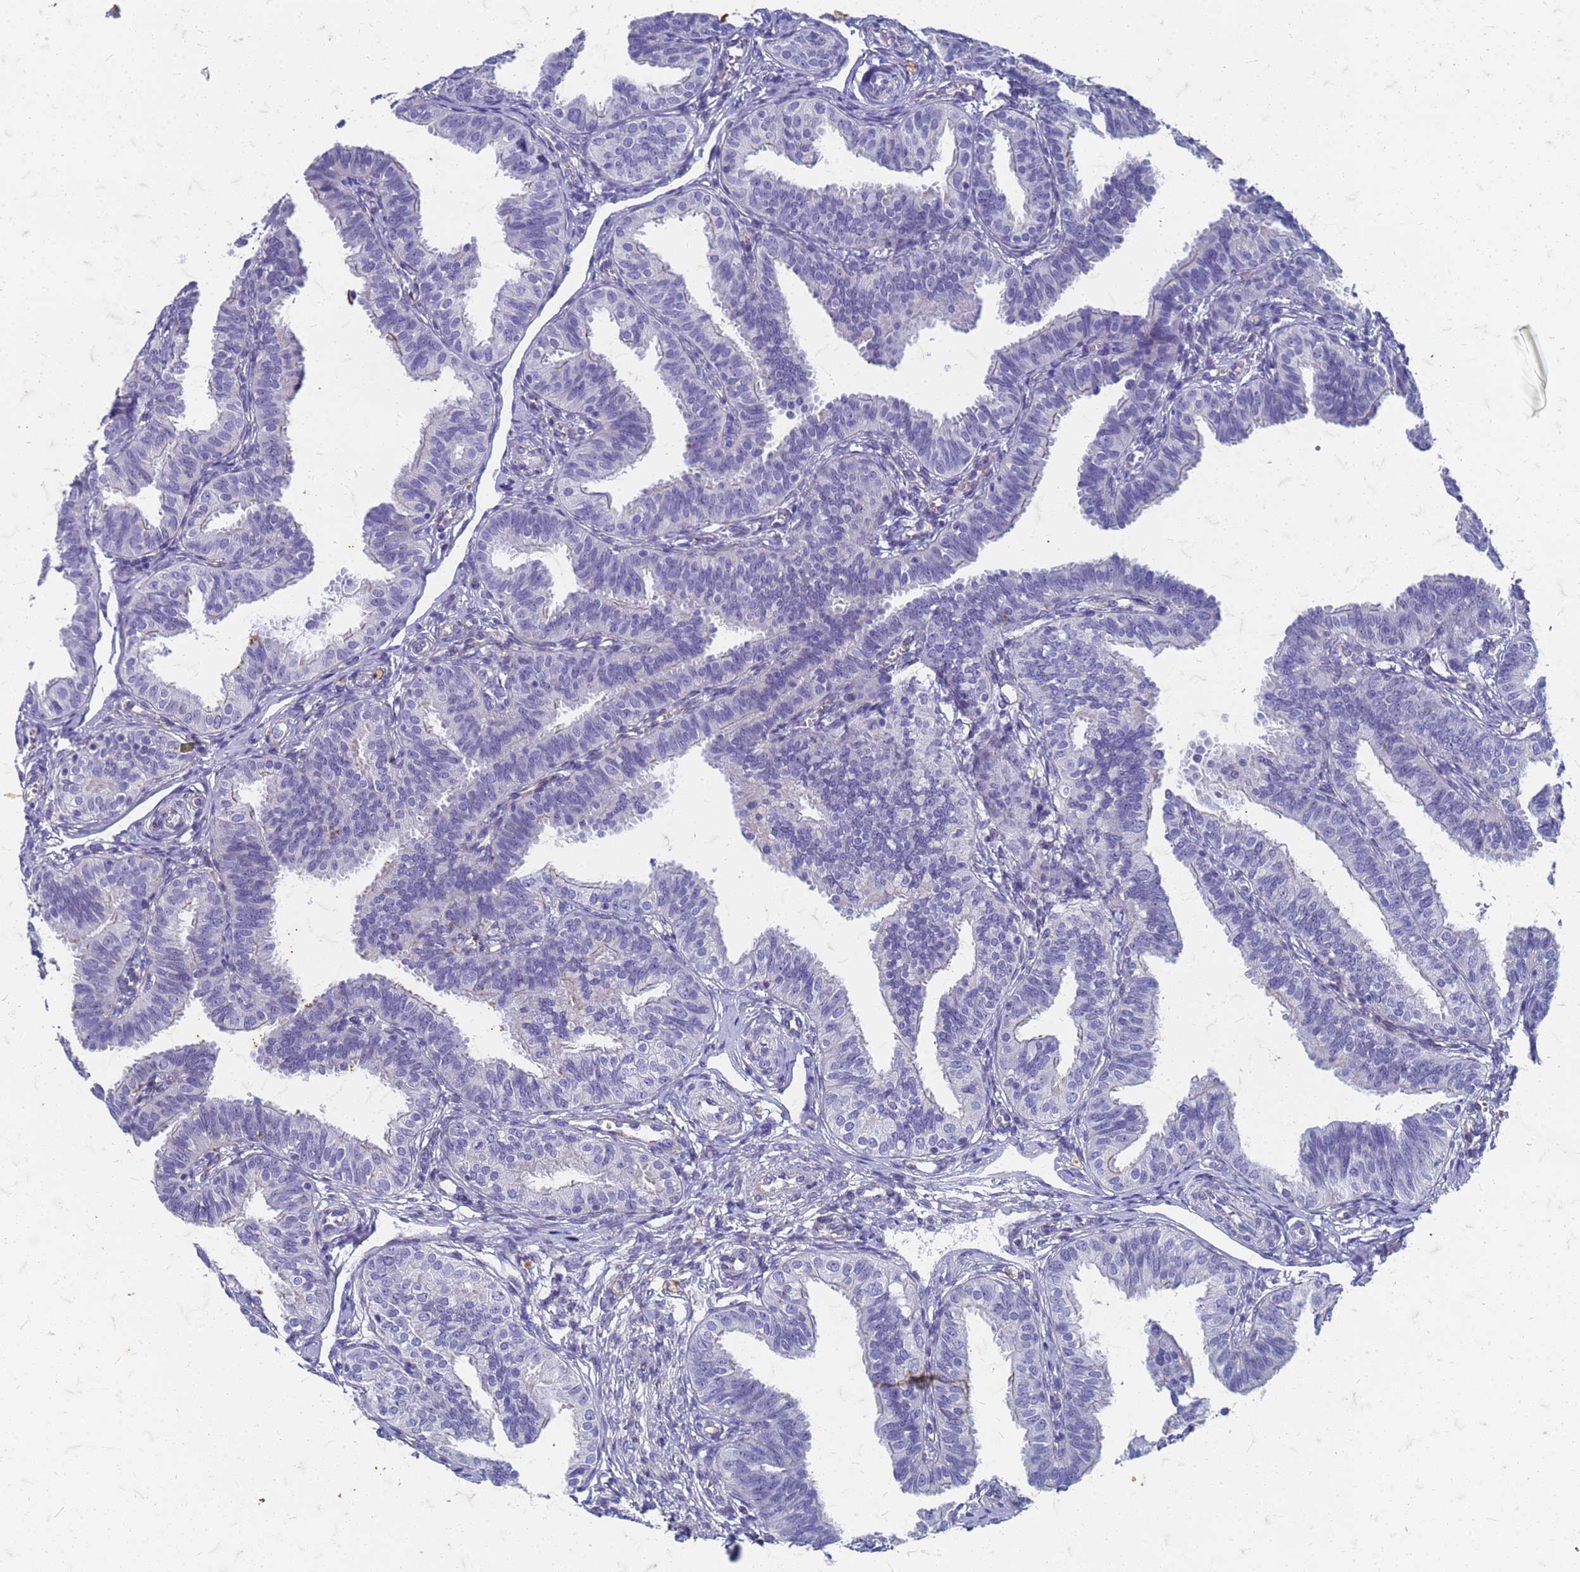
{"staining": {"intensity": "negative", "quantity": "none", "location": "none"}, "tissue": "fallopian tube", "cell_type": "Glandular cells", "image_type": "normal", "snomed": [{"axis": "morphology", "description": "Normal tissue, NOS"}, {"axis": "topography", "description": "Fallopian tube"}], "caption": "Immunohistochemistry (IHC) image of unremarkable fallopian tube stained for a protein (brown), which reveals no expression in glandular cells.", "gene": "TRIM64B", "patient": {"sex": "female", "age": 35}}